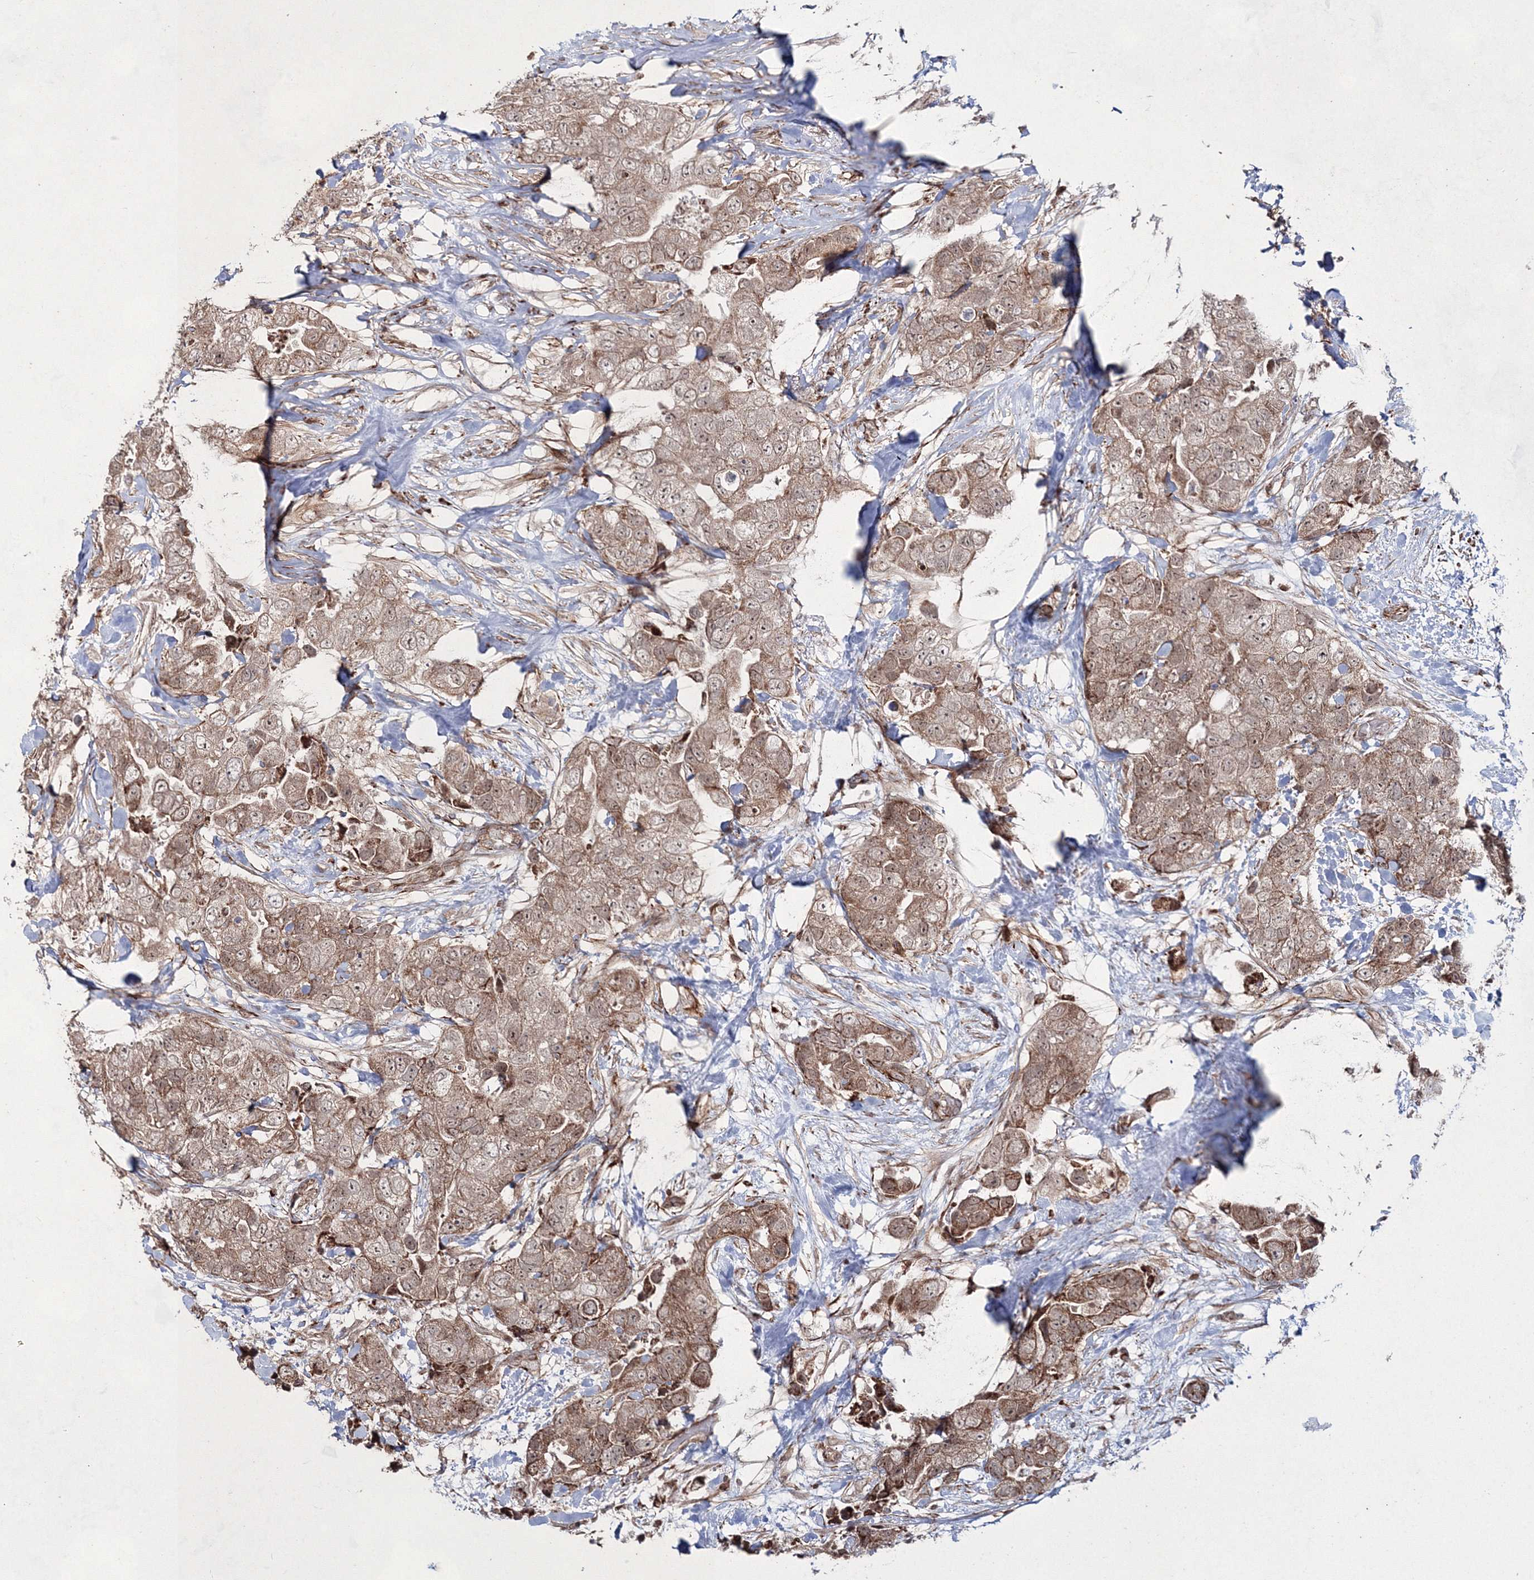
{"staining": {"intensity": "moderate", "quantity": ">75%", "location": "cytoplasmic/membranous"}, "tissue": "breast cancer", "cell_type": "Tumor cells", "image_type": "cancer", "snomed": [{"axis": "morphology", "description": "Duct carcinoma"}, {"axis": "topography", "description": "Breast"}], "caption": "This is a photomicrograph of IHC staining of infiltrating ductal carcinoma (breast), which shows moderate expression in the cytoplasmic/membranous of tumor cells.", "gene": "SNIP1", "patient": {"sex": "female", "age": 62}}